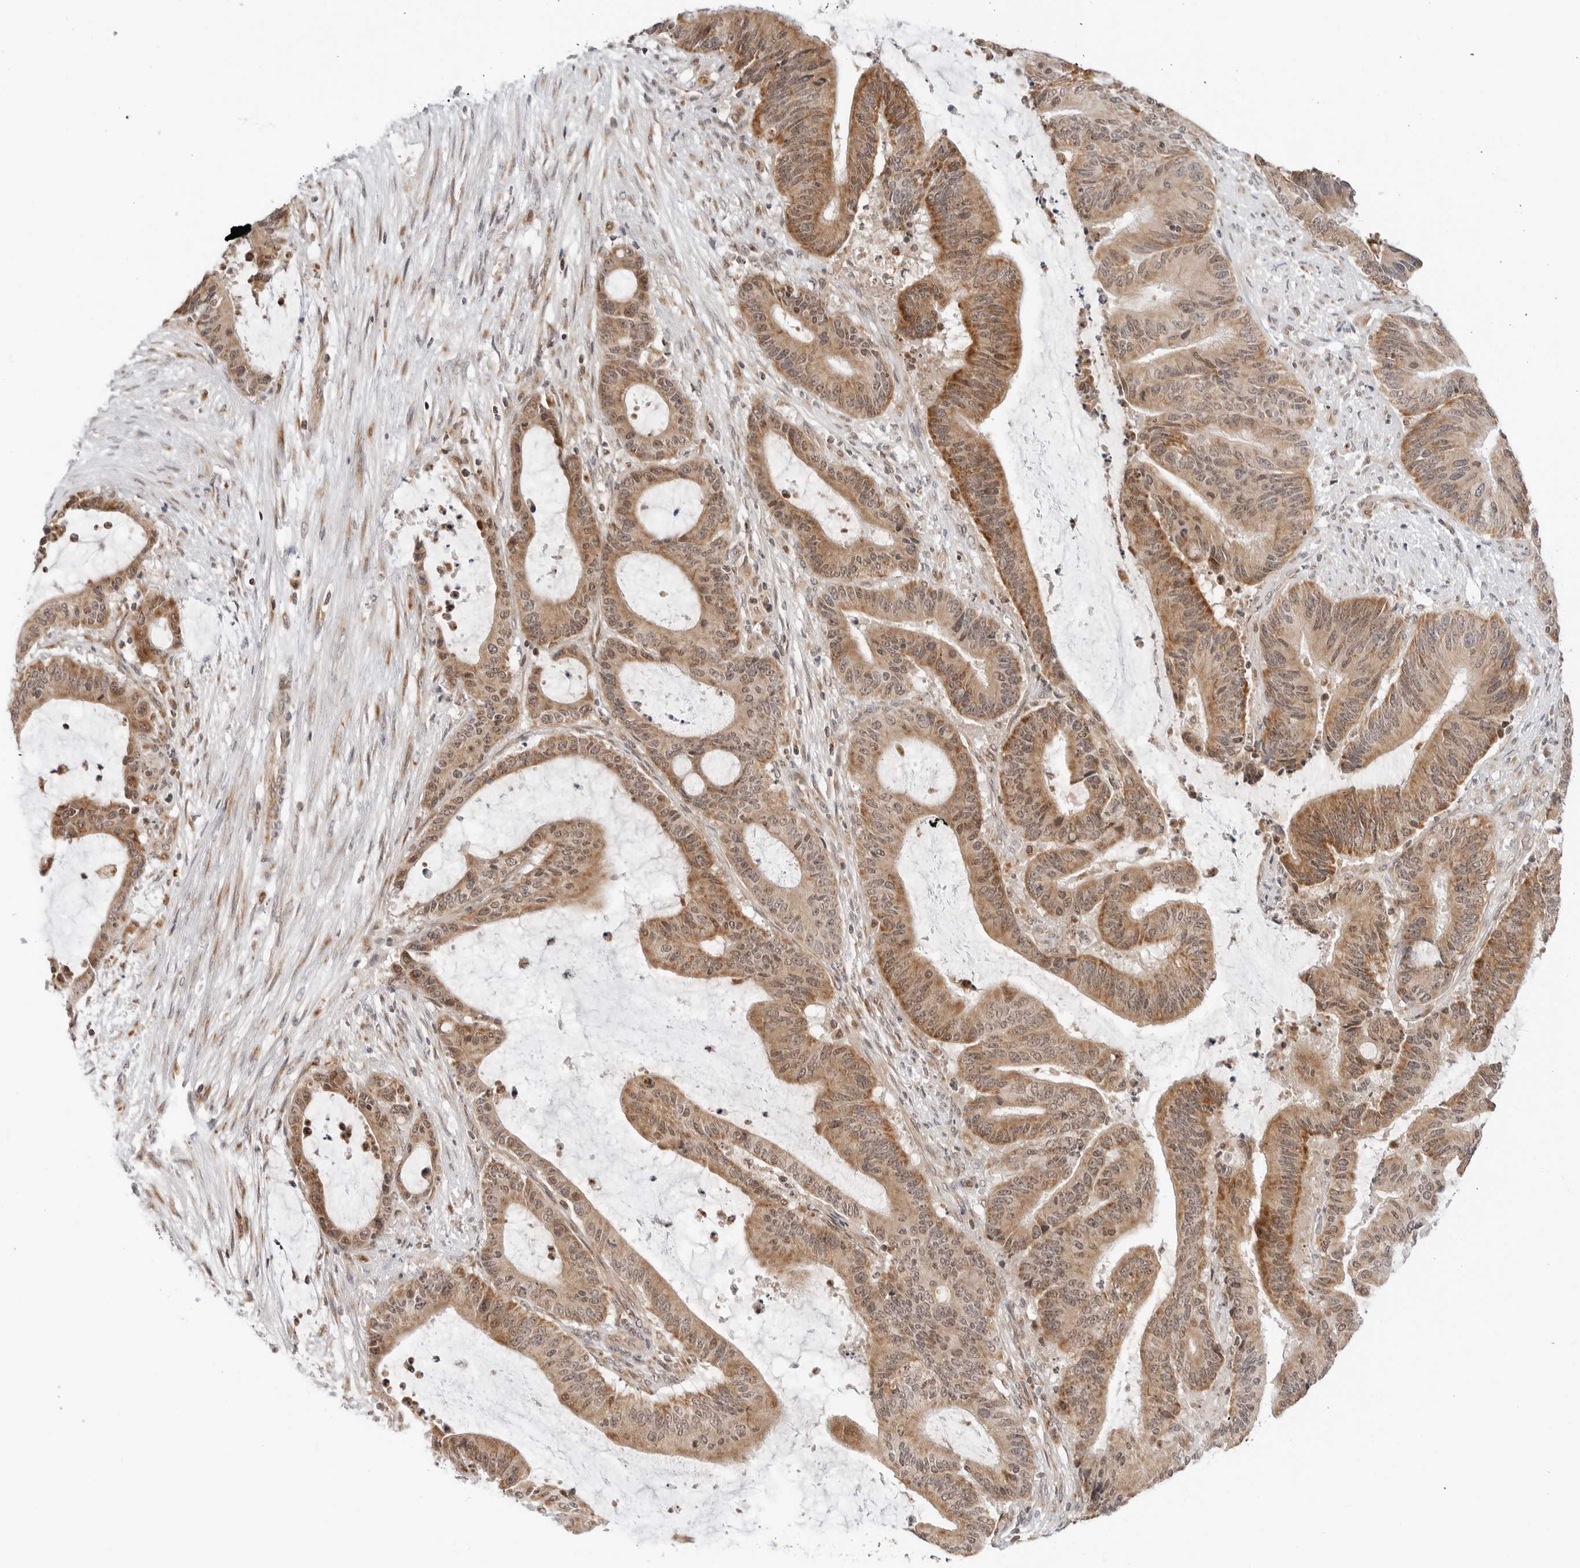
{"staining": {"intensity": "moderate", "quantity": ">75%", "location": "cytoplasmic/membranous"}, "tissue": "liver cancer", "cell_type": "Tumor cells", "image_type": "cancer", "snomed": [{"axis": "morphology", "description": "Normal tissue, NOS"}, {"axis": "morphology", "description": "Cholangiocarcinoma"}, {"axis": "topography", "description": "Liver"}, {"axis": "topography", "description": "Peripheral nerve tissue"}], "caption": "Immunohistochemistry (IHC) (DAB) staining of cholangiocarcinoma (liver) reveals moderate cytoplasmic/membranous protein staining in about >75% of tumor cells.", "gene": "POLR3GL", "patient": {"sex": "female", "age": 73}}